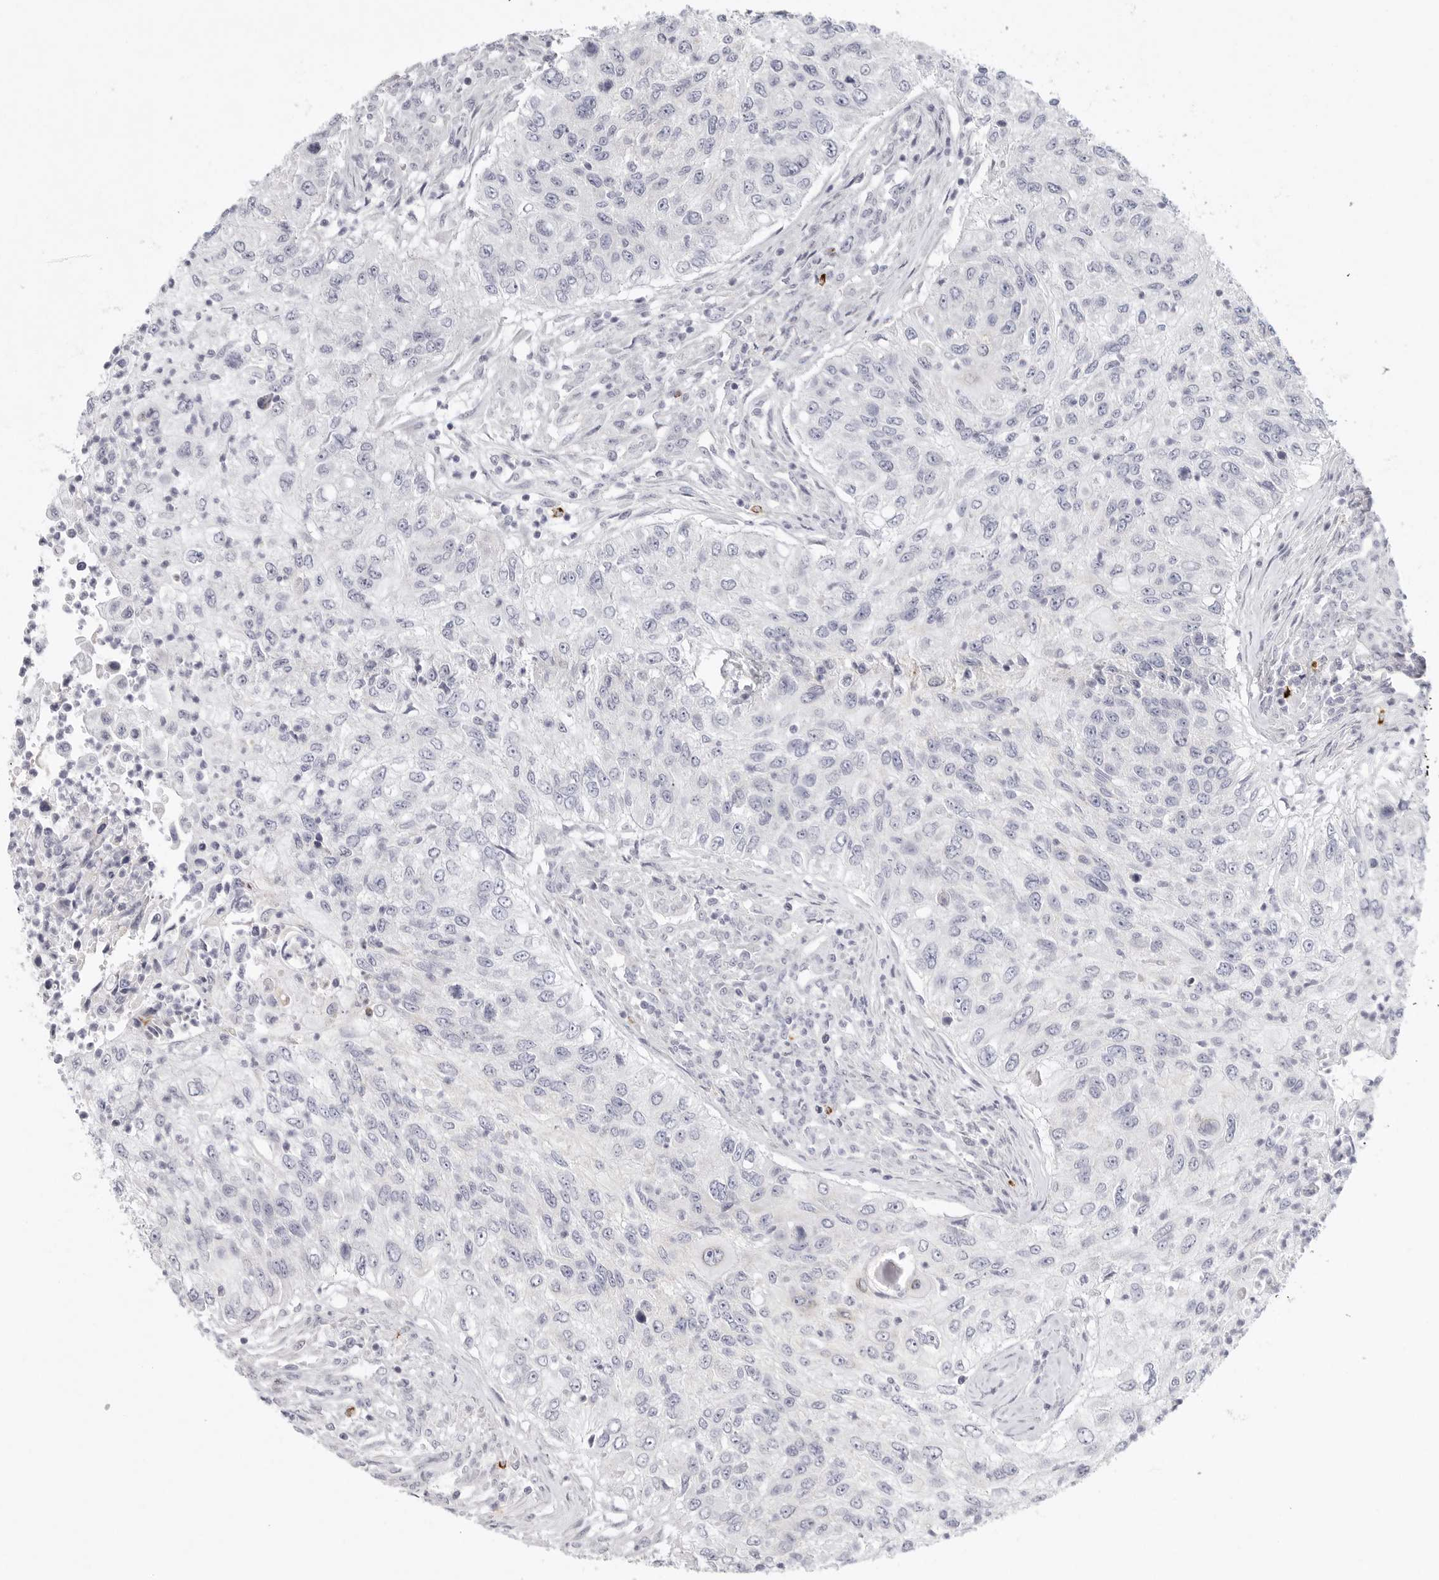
{"staining": {"intensity": "negative", "quantity": "none", "location": "none"}, "tissue": "urothelial cancer", "cell_type": "Tumor cells", "image_type": "cancer", "snomed": [{"axis": "morphology", "description": "Urothelial carcinoma, High grade"}, {"axis": "topography", "description": "Urinary bladder"}], "caption": "IHC of human urothelial cancer exhibits no expression in tumor cells.", "gene": "ELP3", "patient": {"sex": "female", "age": 60}}